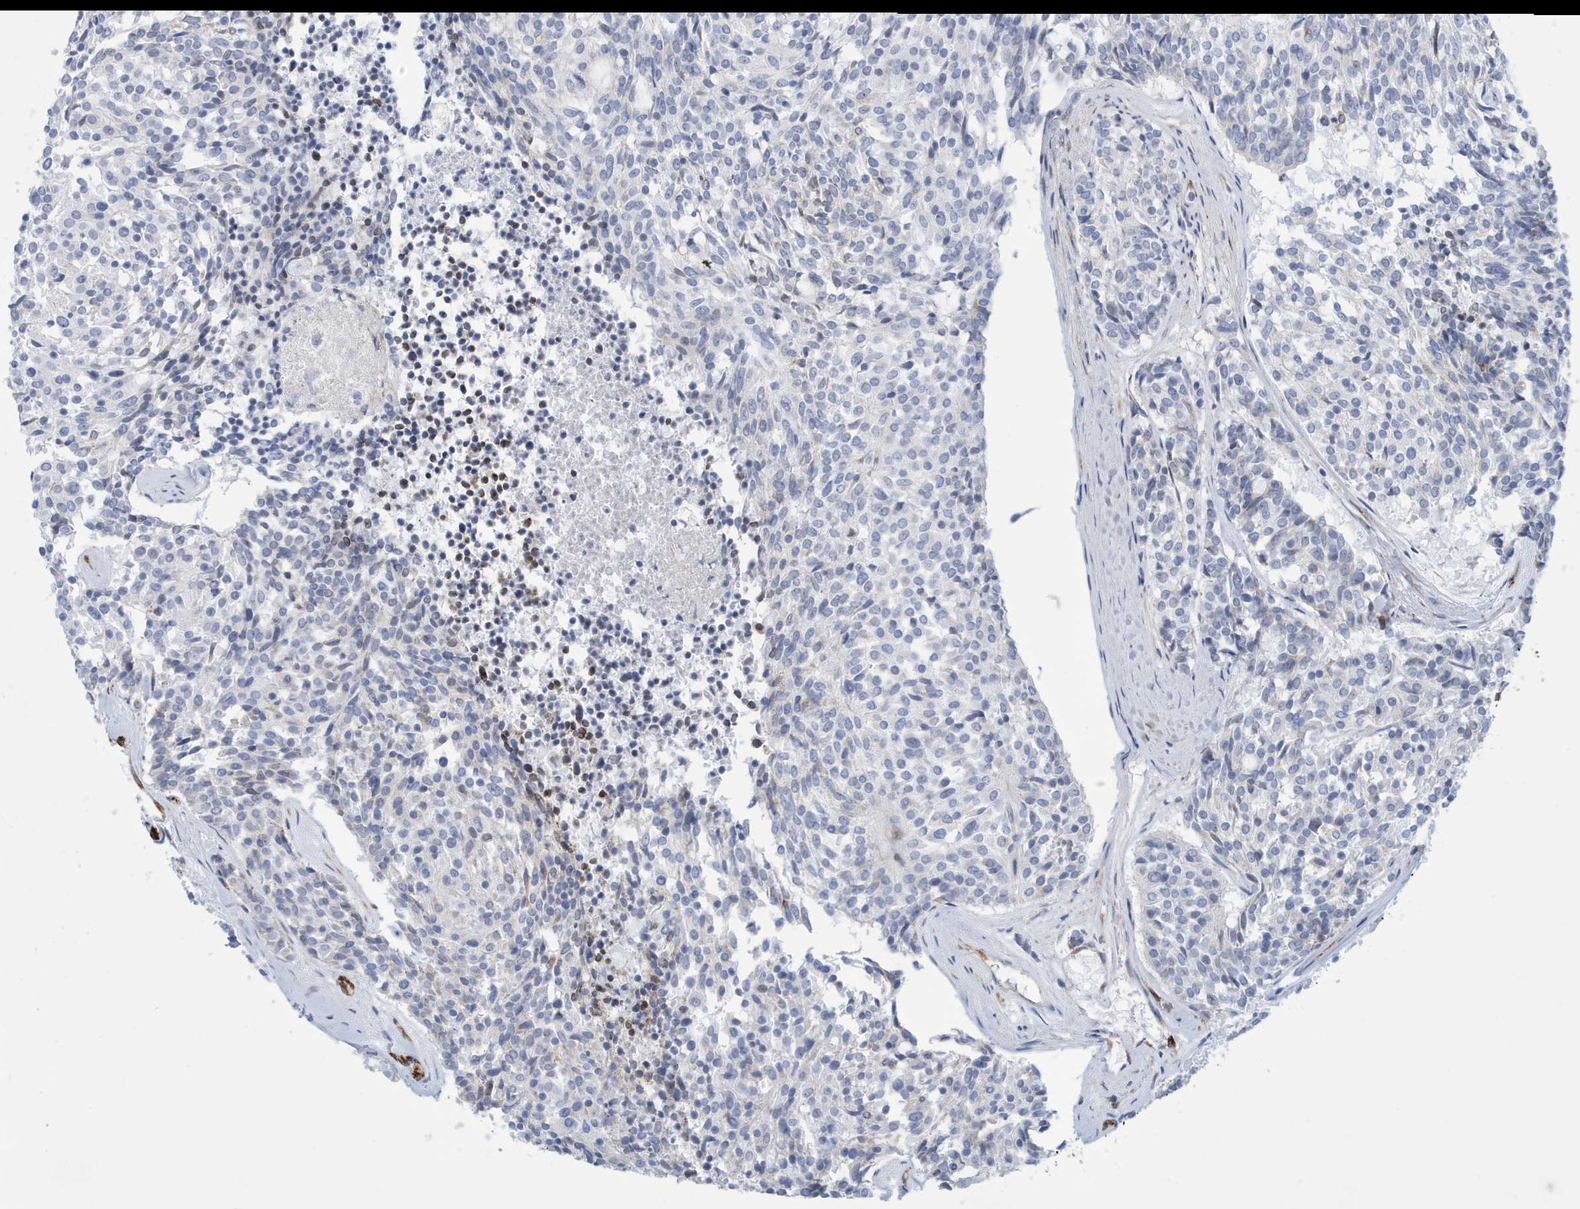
{"staining": {"intensity": "negative", "quantity": "none", "location": "none"}, "tissue": "carcinoid", "cell_type": "Tumor cells", "image_type": "cancer", "snomed": [{"axis": "morphology", "description": "Carcinoid, malignant, NOS"}, {"axis": "topography", "description": "Pancreas"}], "caption": "This is an IHC micrograph of human carcinoid (malignant). There is no expression in tumor cells.", "gene": "SEMA3F", "patient": {"sex": "female", "age": 54}}